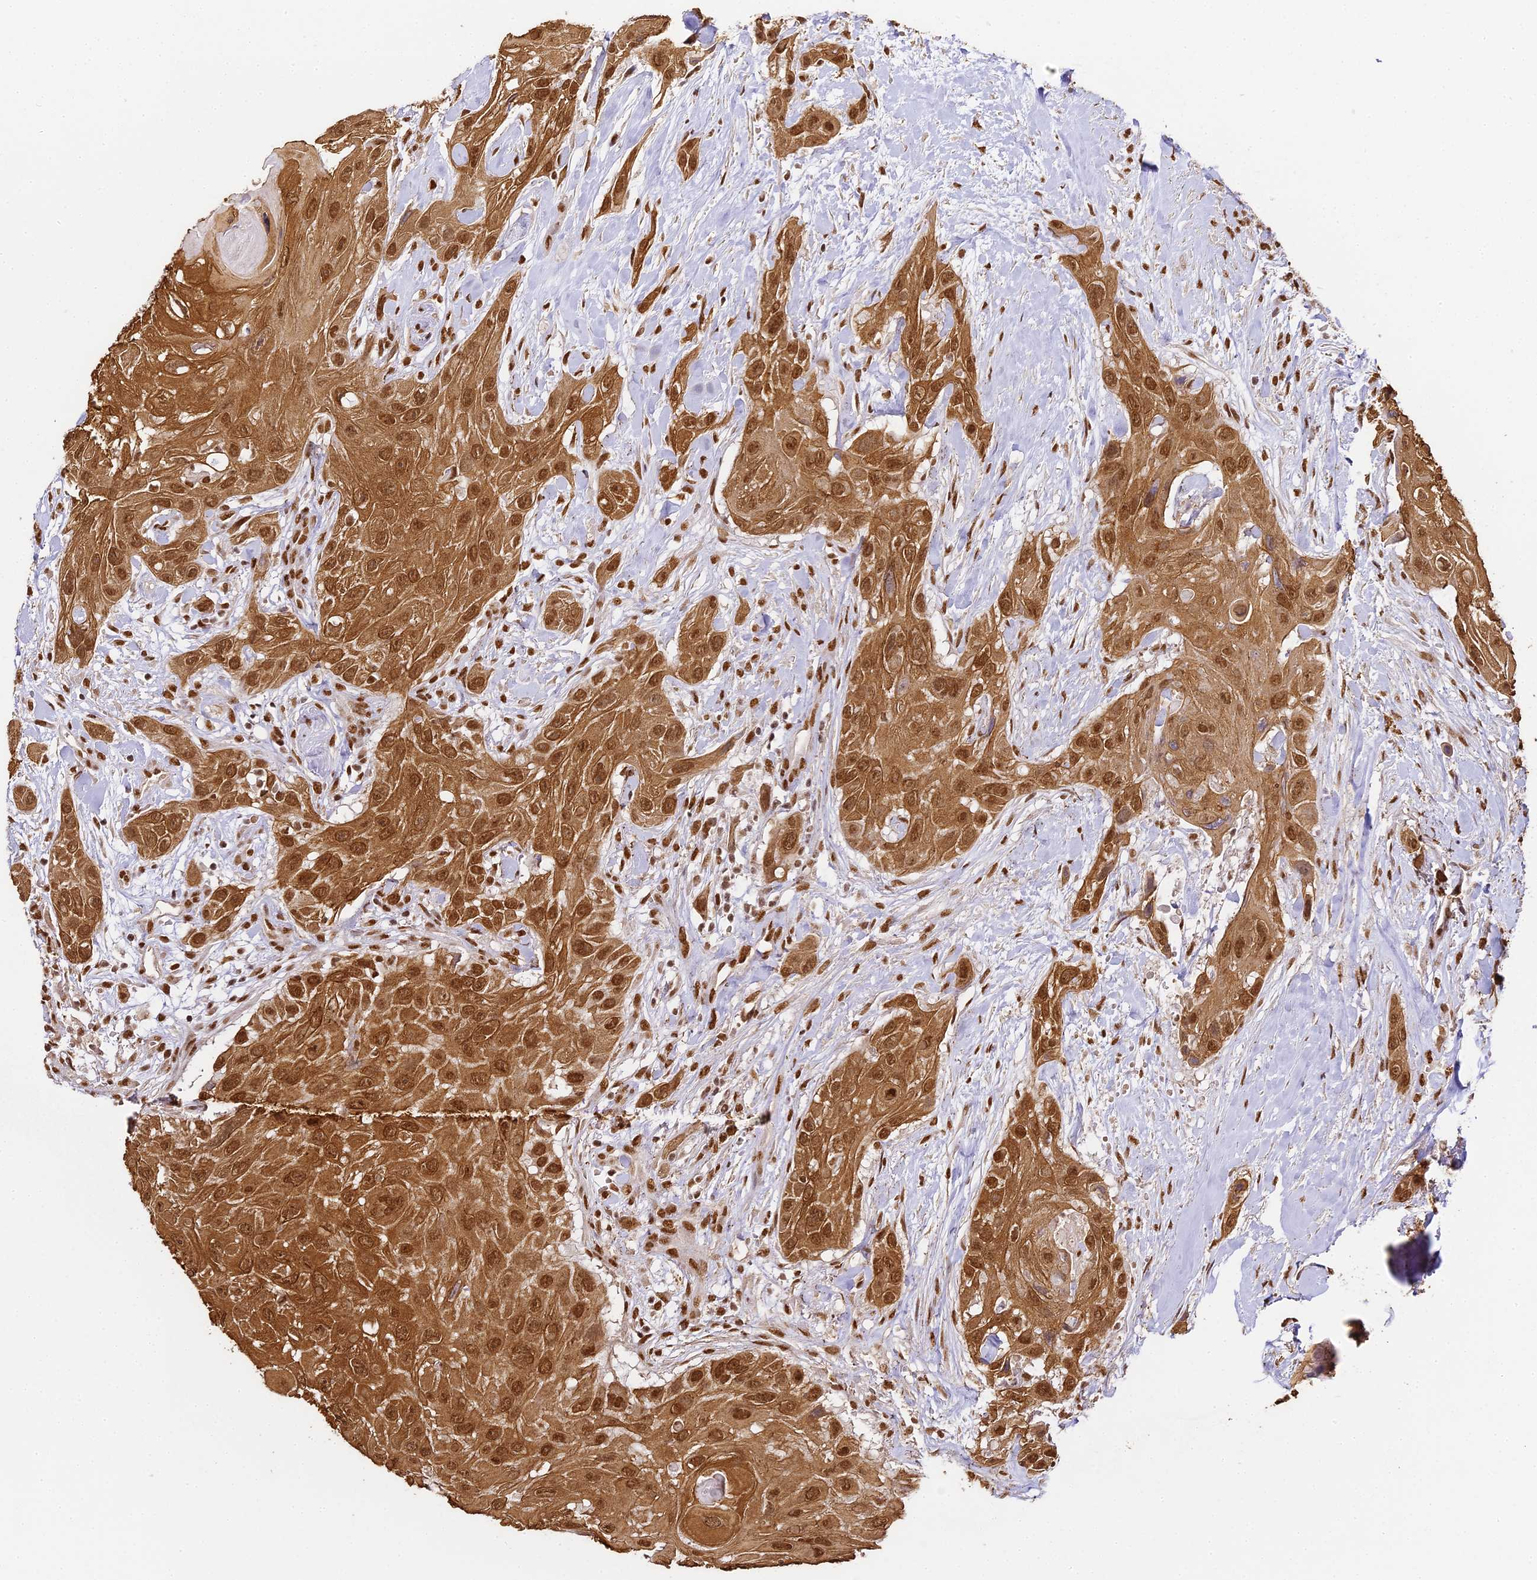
{"staining": {"intensity": "strong", "quantity": ">75%", "location": "cytoplasmic/membranous,nuclear"}, "tissue": "head and neck cancer", "cell_type": "Tumor cells", "image_type": "cancer", "snomed": [{"axis": "morphology", "description": "Squamous cell carcinoma, NOS"}, {"axis": "topography", "description": "Head-Neck"}], "caption": "A high amount of strong cytoplasmic/membranous and nuclear positivity is appreciated in approximately >75% of tumor cells in head and neck cancer (squamous cell carcinoma) tissue.", "gene": "HNRNPA1", "patient": {"sex": "male", "age": 81}}